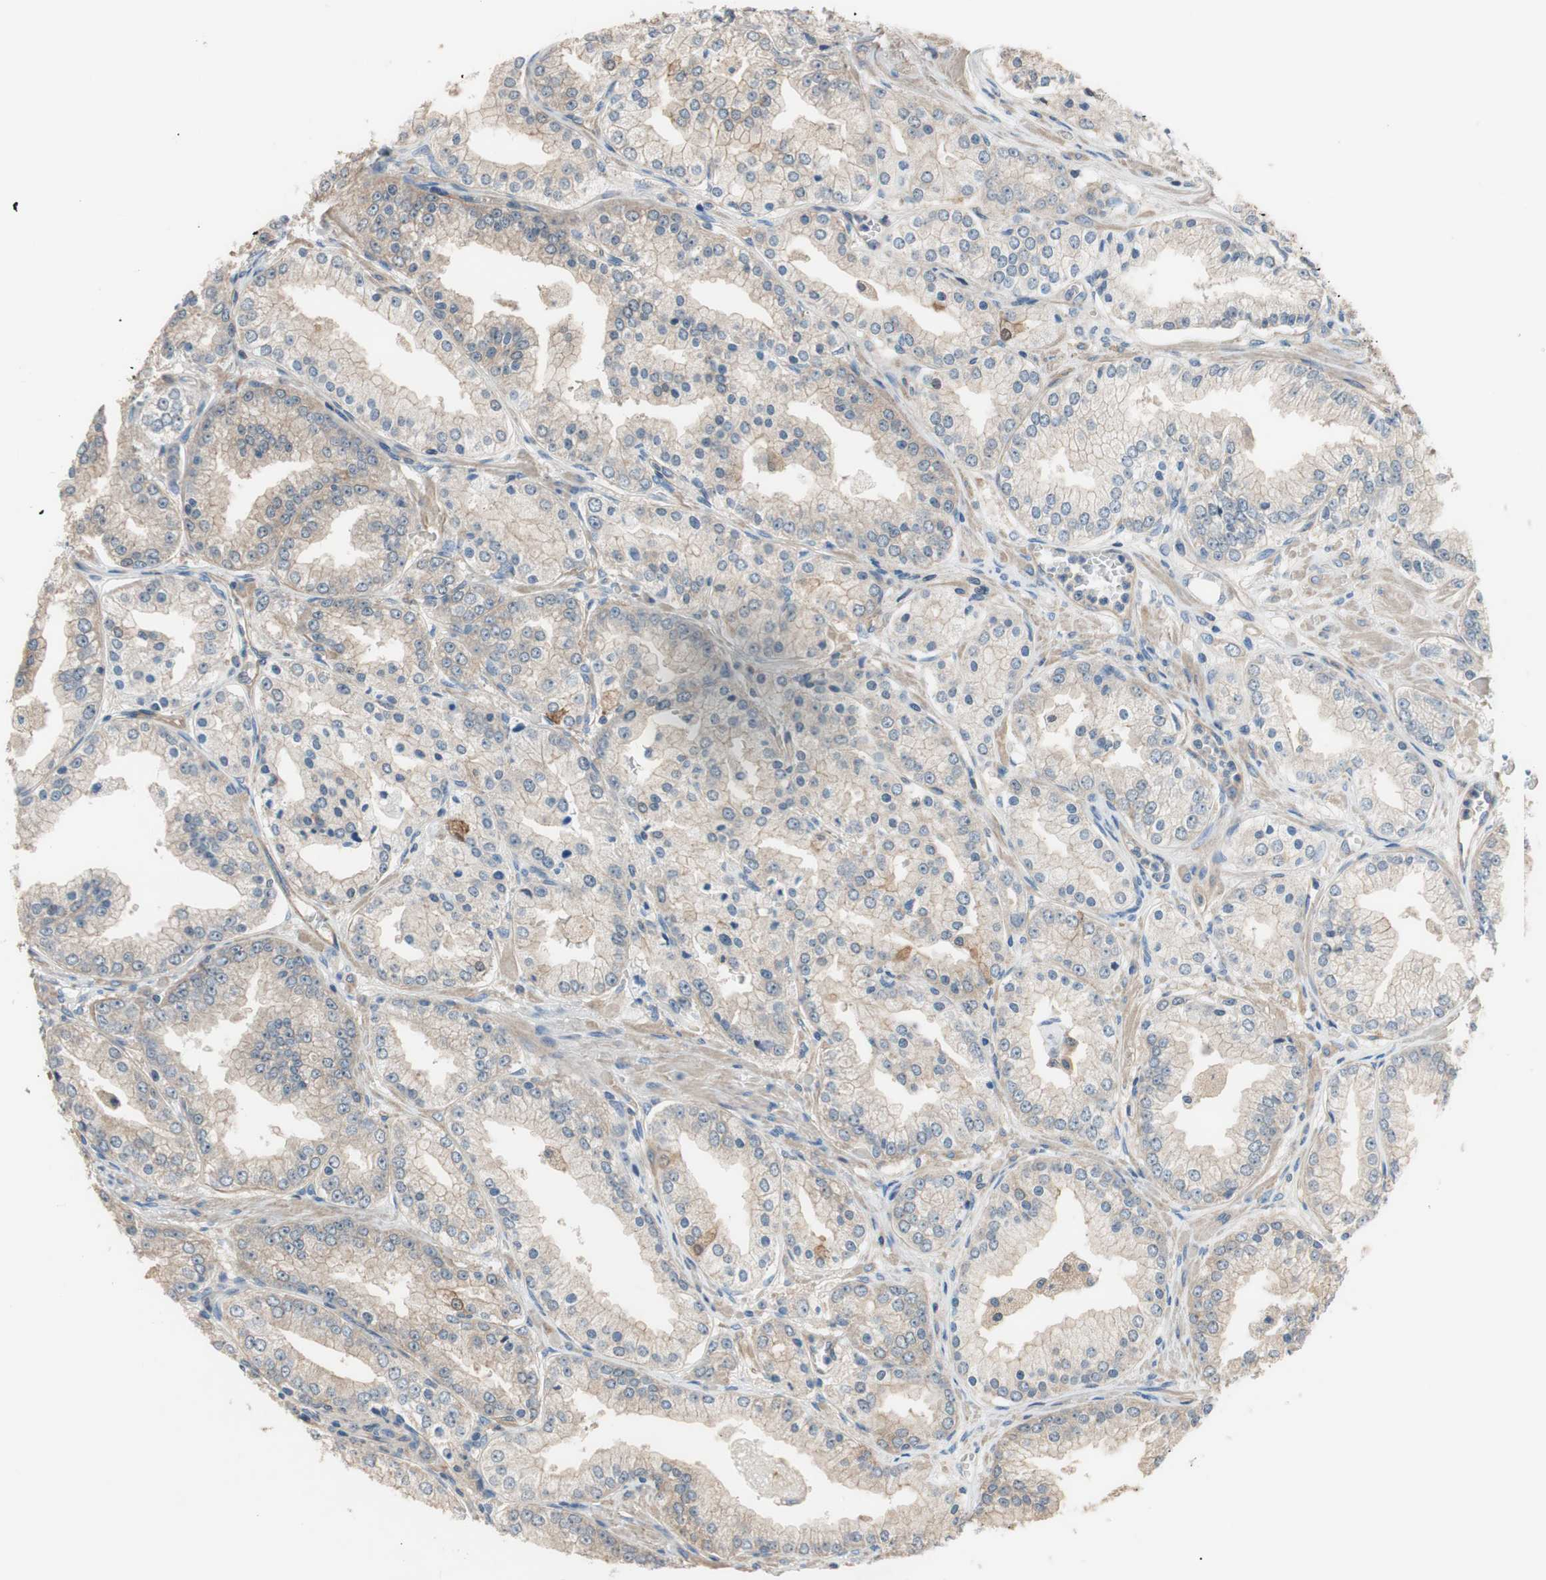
{"staining": {"intensity": "weak", "quantity": ">75%", "location": "cytoplasmic/membranous"}, "tissue": "prostate cancer", "cell_type": "Tumor cells", "image_type": "cancer", "snomed": [{"axis": "morphology", "description": "Adenocarcinoma, High grade"}, {"axis": "topography", "description": "Prostate"}], "caption": "Prostate adenocarcinoma (high-grade) stained with a protein marker exhibits weak staining in tumor cells.", "gene": "CALML3", "patient": {"sex": "male", "age": 61}}